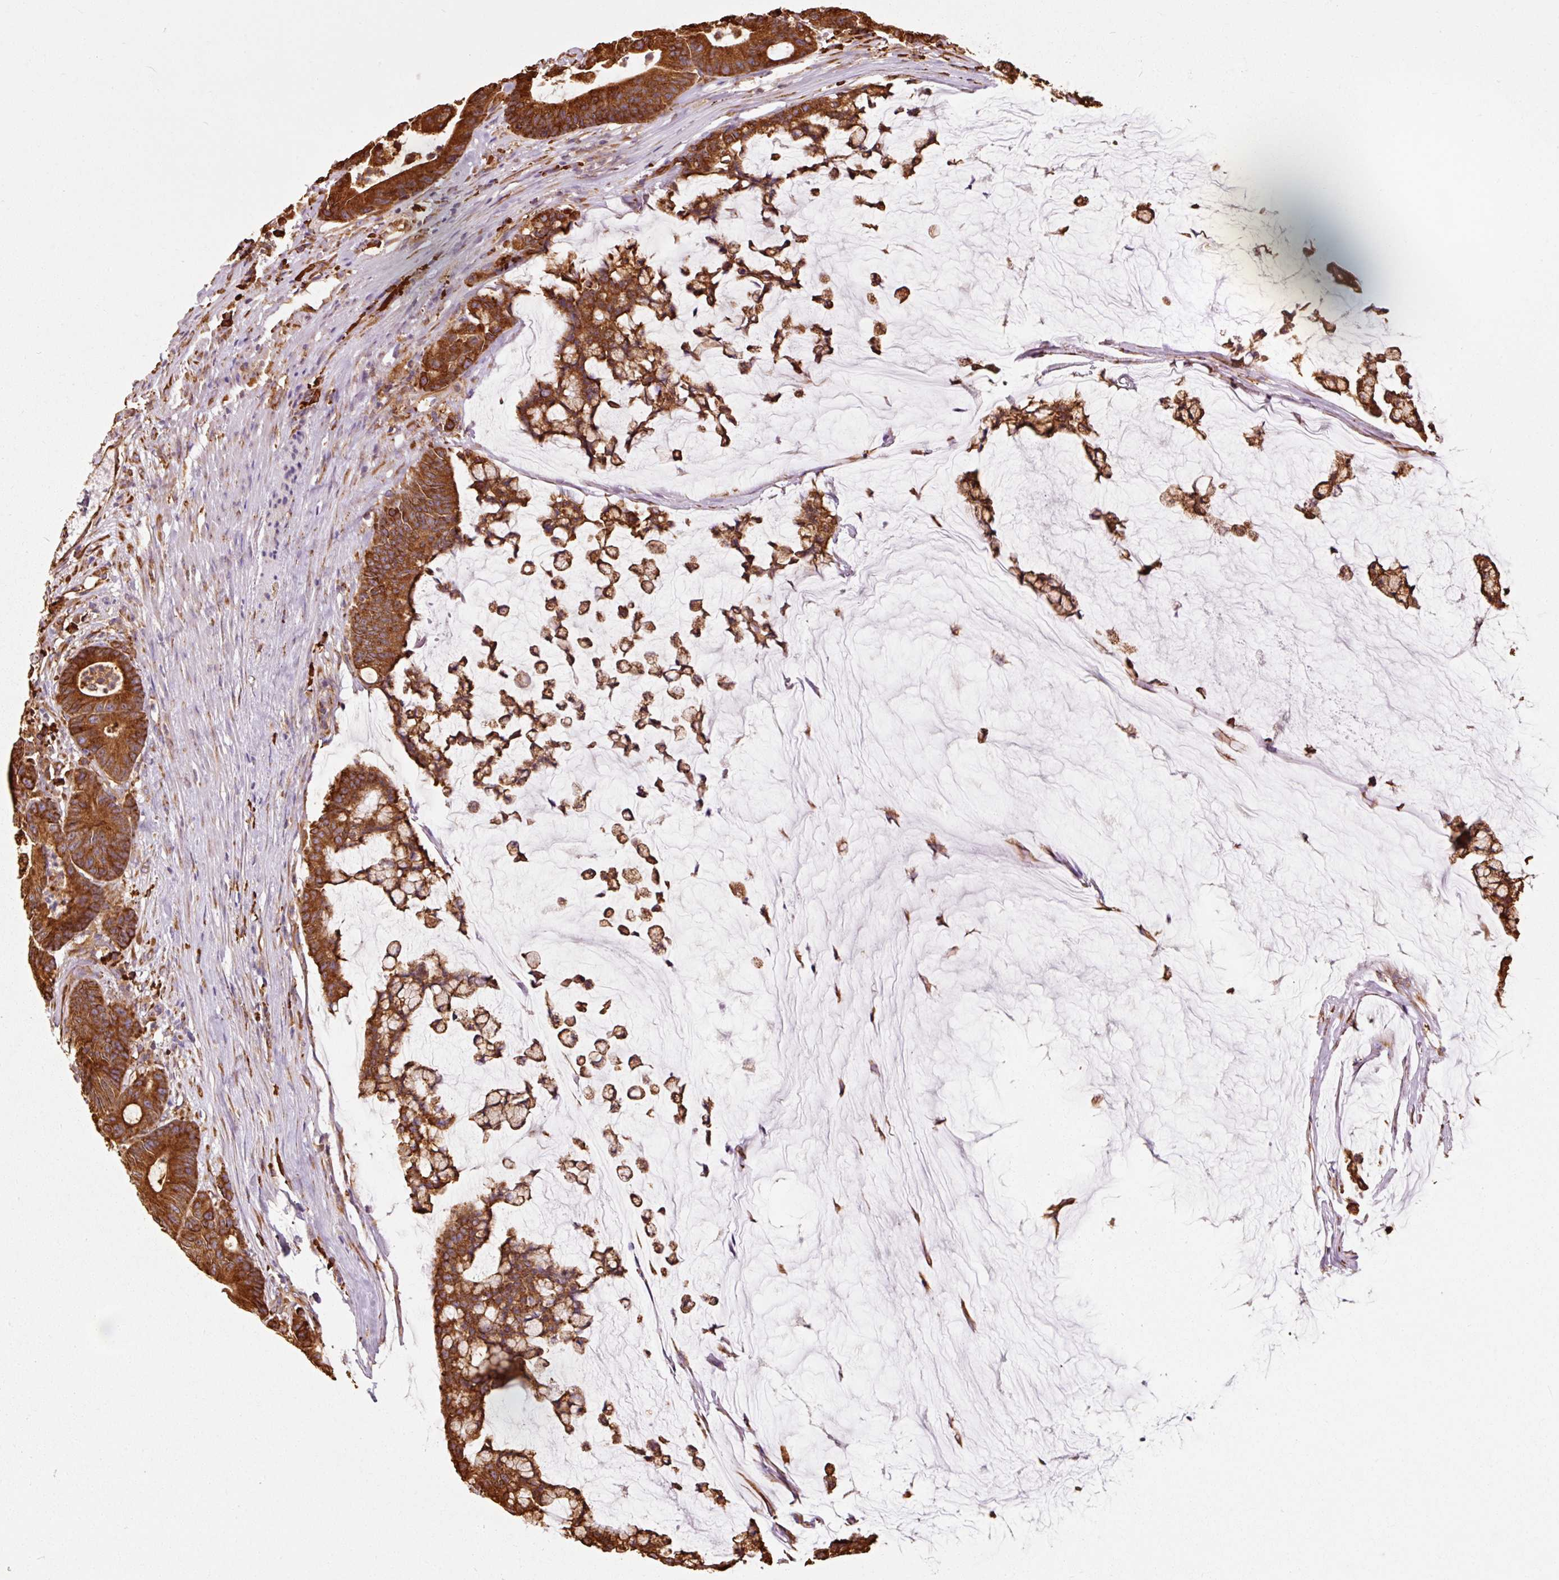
{"staining": {"intensity": "strong", "quantity": ">75%", "location": "cytoplasmic/membranous"}, "tissue": "colorectal cancer", "cell_type": "Tumor cells", "image_type": "cancer", "snomed": [{"axis": "morphology", "description": "Adenocarcinoma, NOS"}, {"axis": "topography", "description": "Colon"}], "caption": "High-power microscopy captured an IHC micrograph of colorectal cancer (adenocarcinoma), revealing strong cytoplasmic/membranous expression in about >75% of tumor cells.", "gene": "KLC1", "patient": {"sex": "female", "age": 84}}